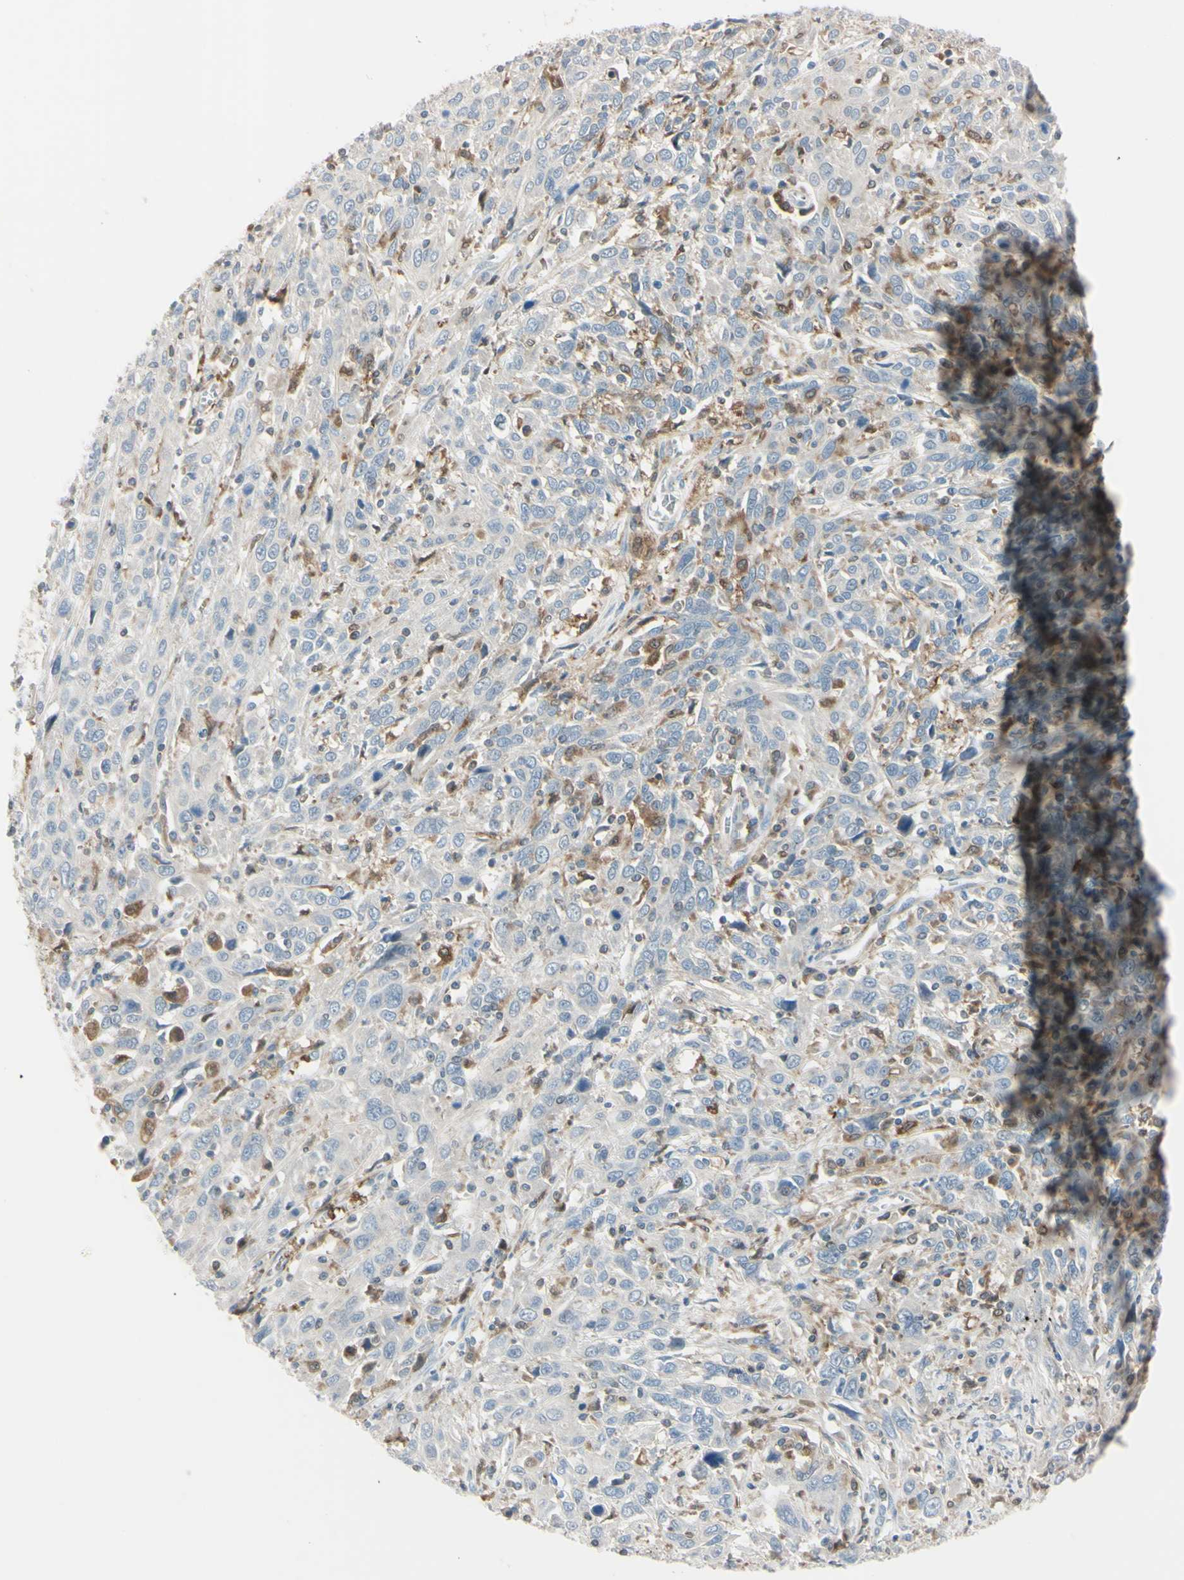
{"staining": {"intensity": "moderate", "quantity": "<25%", "location": "cytoplasmic/membranous"}, "tissue": "cervical cancer", "cell_type": "Tumor cells", "image_type": "cancer", "snomed": [{"axis": "morphology", "description": "Squamous cell carcinoma, NOS"}, {"axis": "topography", "description": "Cervix"}], "caption": "Squamous cell carcinoma (cervical) stained for a protein (brown) reveals moderate cytoplasmic/membranous positive positivity in about <25% of tumor cells.", "gene": "CYRIB", "patient": {"sex": "female", "age": 46}}